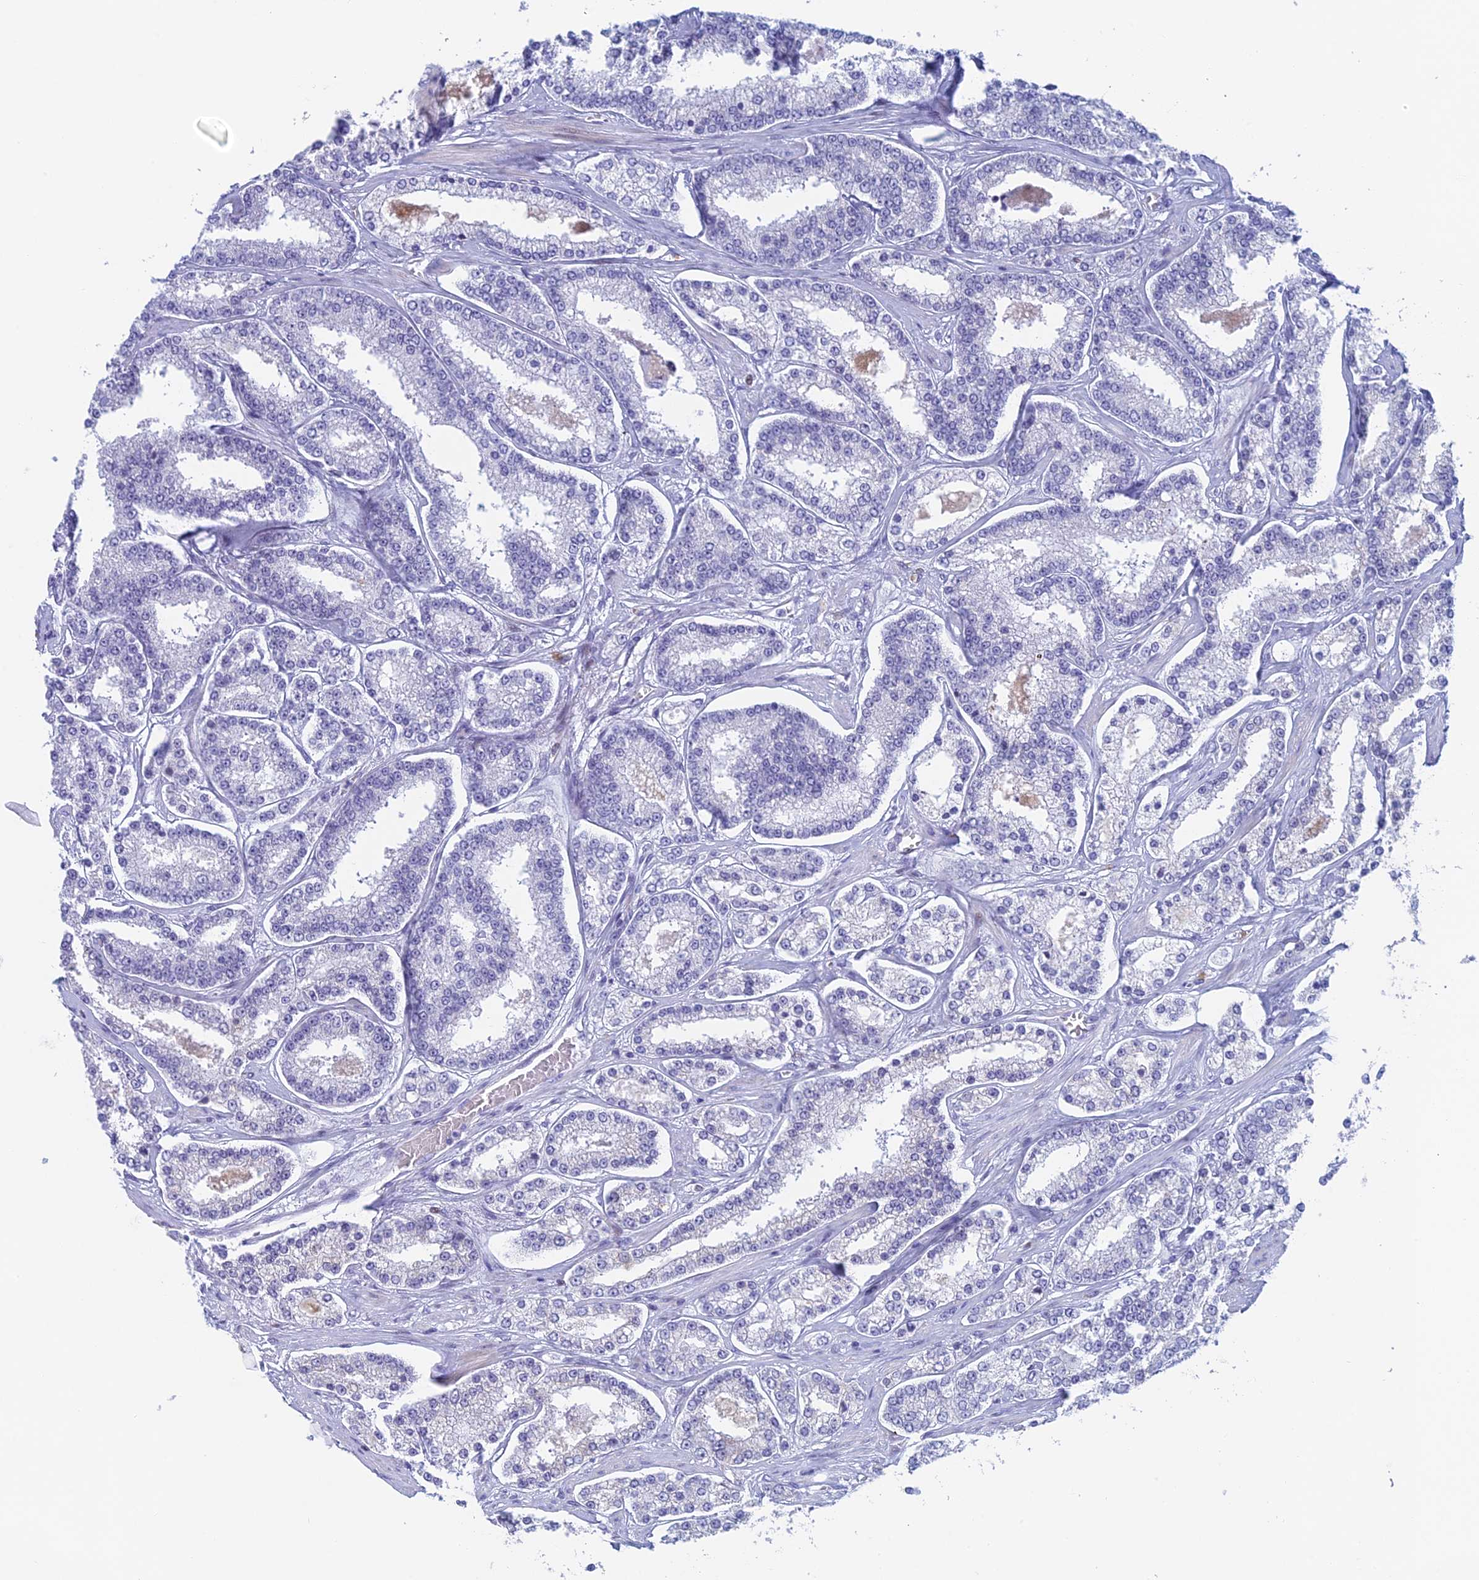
{"staining": {"intensity": "negative", "quantity": "none", "location": "none"}, "tissue": "prostate cancer", "cell_type": "Tumor cells", "image_type": "cancer", "snomed": [{"axis": "morphology", "description": "Normal tissue, NOS"}, {"axis": "morphology", "description": "Adenocarcinoma, High grade"}, {"axis": "topography", "description": "Prostate"}], "caption": "Tumor cells are negative for protein expression in human prostate cancer (adenocarcinoma (high-grade)).", "gene": "REXO5", "patient": {"sex": "male", "age": 83}}